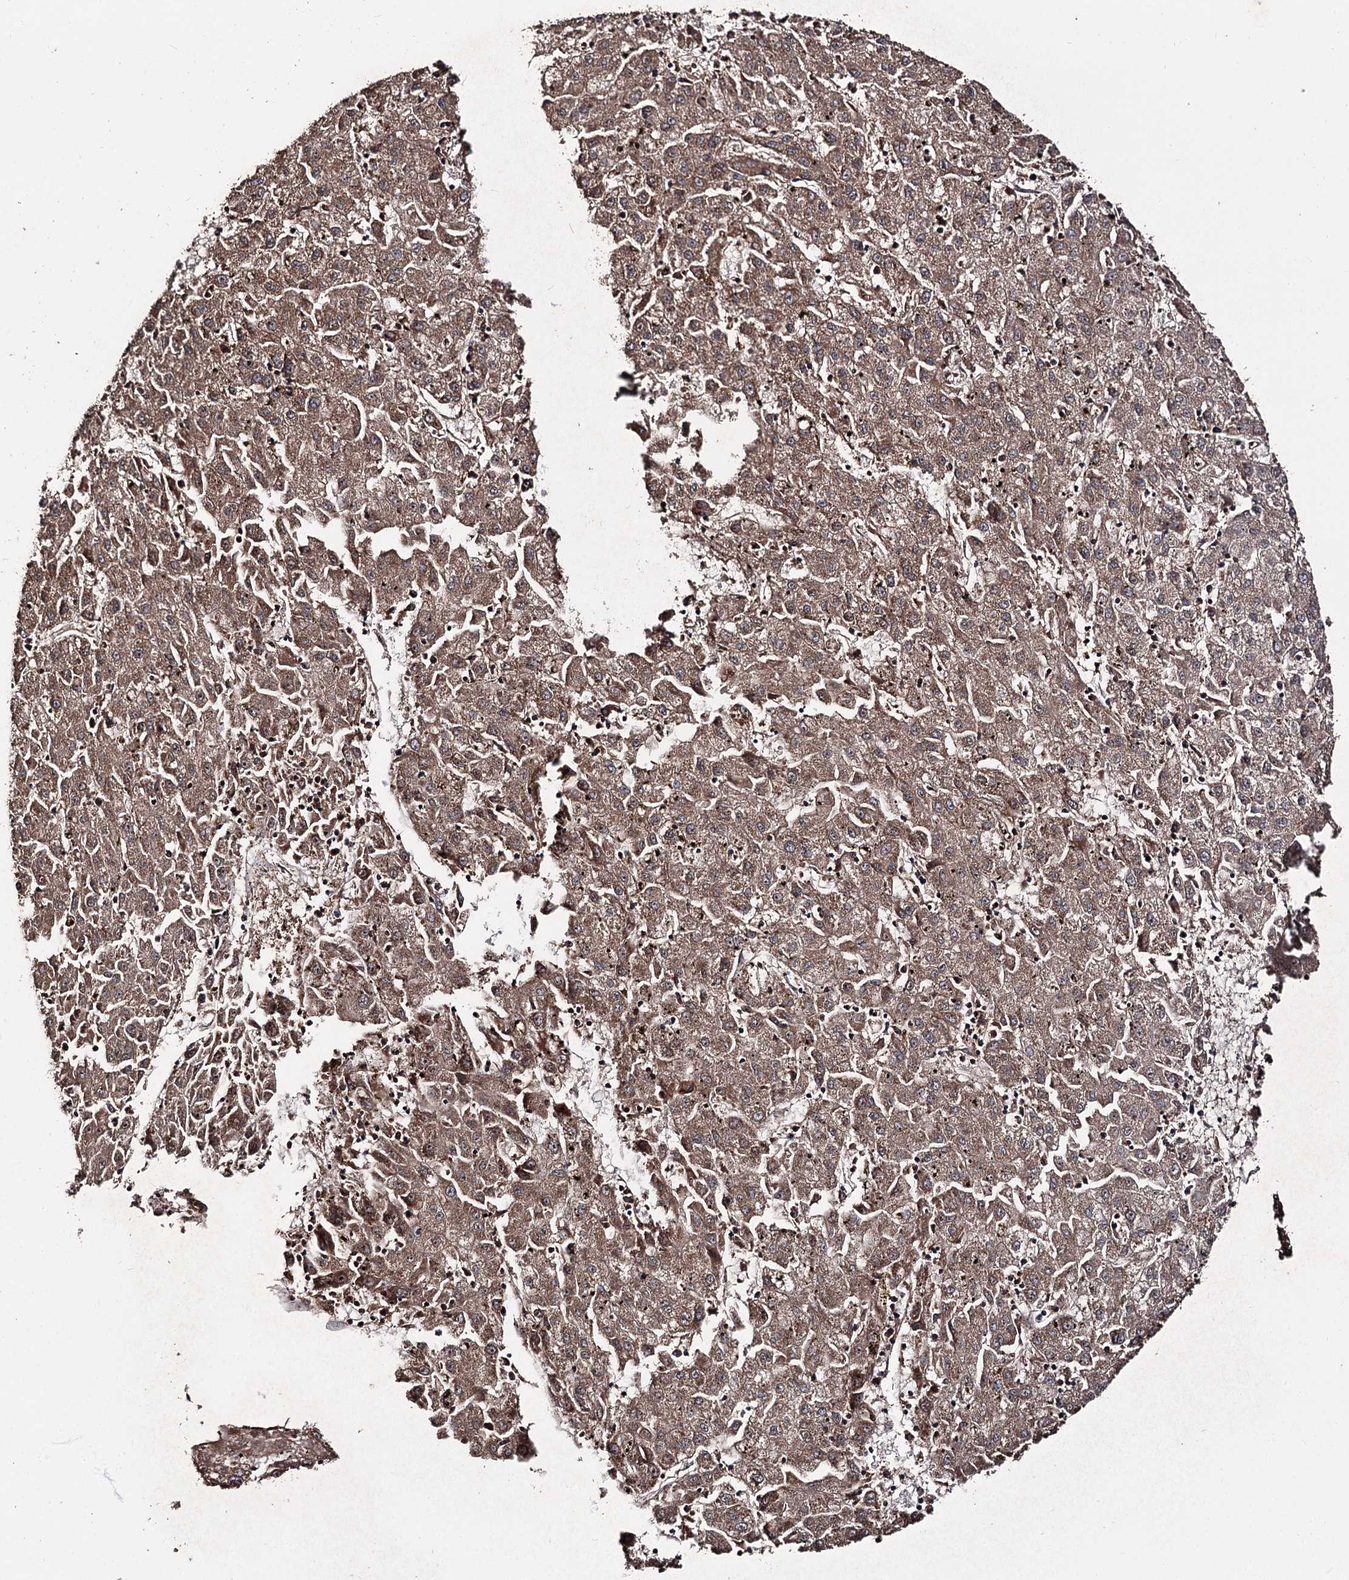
{"staining": {"intensity": "moderate", "quantity": ">75%", "location": "cytoplasmic/membranous"}, "tissue": "liver cancer", "cell_type": "Tumor cells", "image_type": "cancer", "snomed": [{"axis": "morphology", "description": "Carcinoma, Hepatocellular, NOS"}, {"axis": "topography", "description": "Liver"}], "caption": "Immunohistochemistry (IHC) photomicrograph of hepatocellular carcinoma (liver) stained for a protein (brown), which reveals medium levels of moderate cytoplasmic/membranous staining in about >75% of tumor cells.", "gene": "FAM53B", "patient": {"sex": "male", "age": 72}}